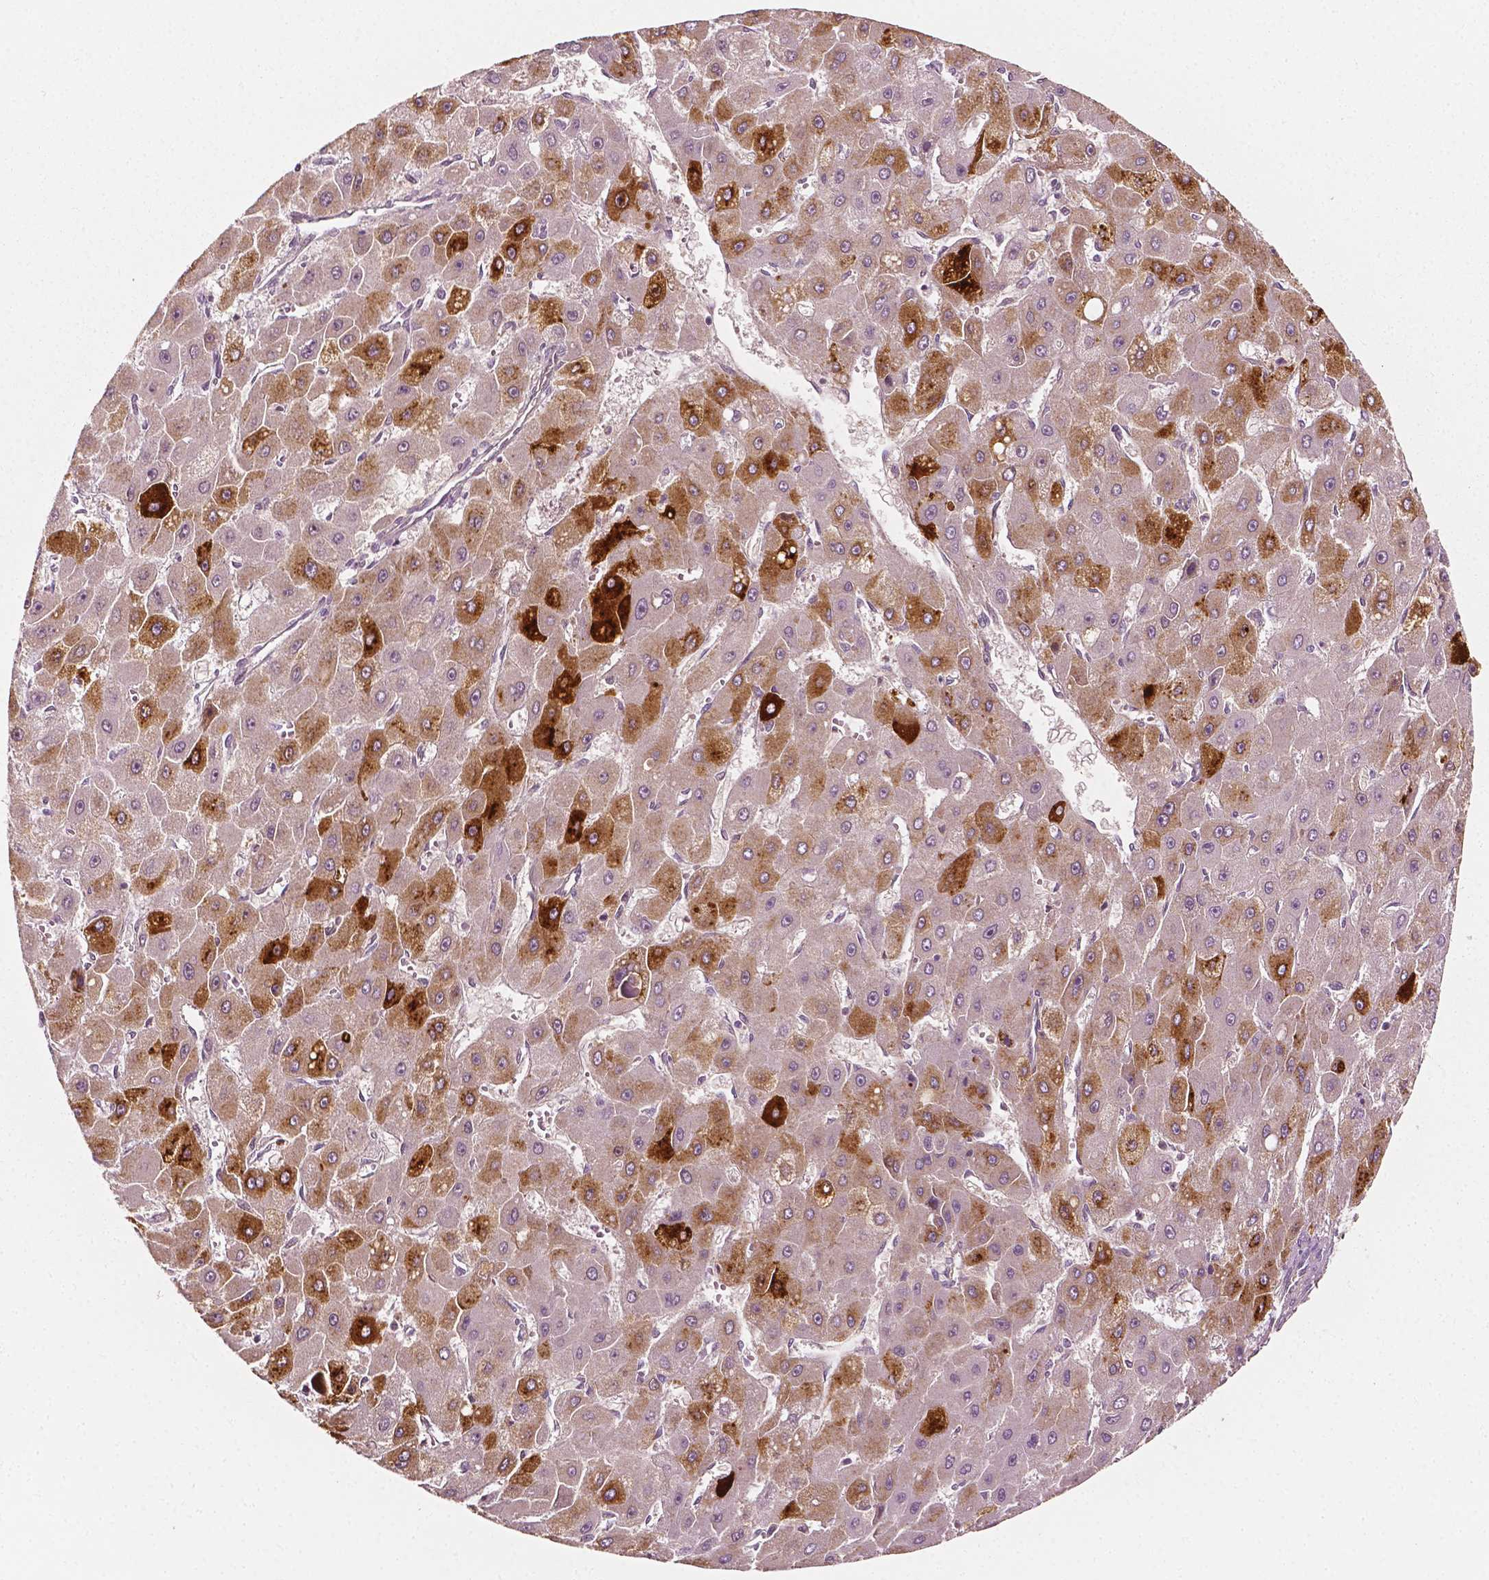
{"staining": {"intensity": "moderate", "quantity": "<25%", "location": "cytoplasmic/membranous"}, "tissue": "liver cancer", "cell_type": "Tumor cells", "image_type": "cancer", "snomed": [{"axis": "morphology", "description": "Carcinoma, Hepatocellular, NOS"}, {"axis": "topography", "description": "Liver"}], "caption": "DAB (3,3'-diaminobenzidine) immunohistochemical staining of liver cancer (hepatocellular carcinoma) displays moderate cytoplasmic/membranous protein positivity in about <25% of tumor cells. (Brightfield microscopy of DAB IHC at high magnification).", "gene": "APOA4", "patient": {"sex": "female", "age": 25}}